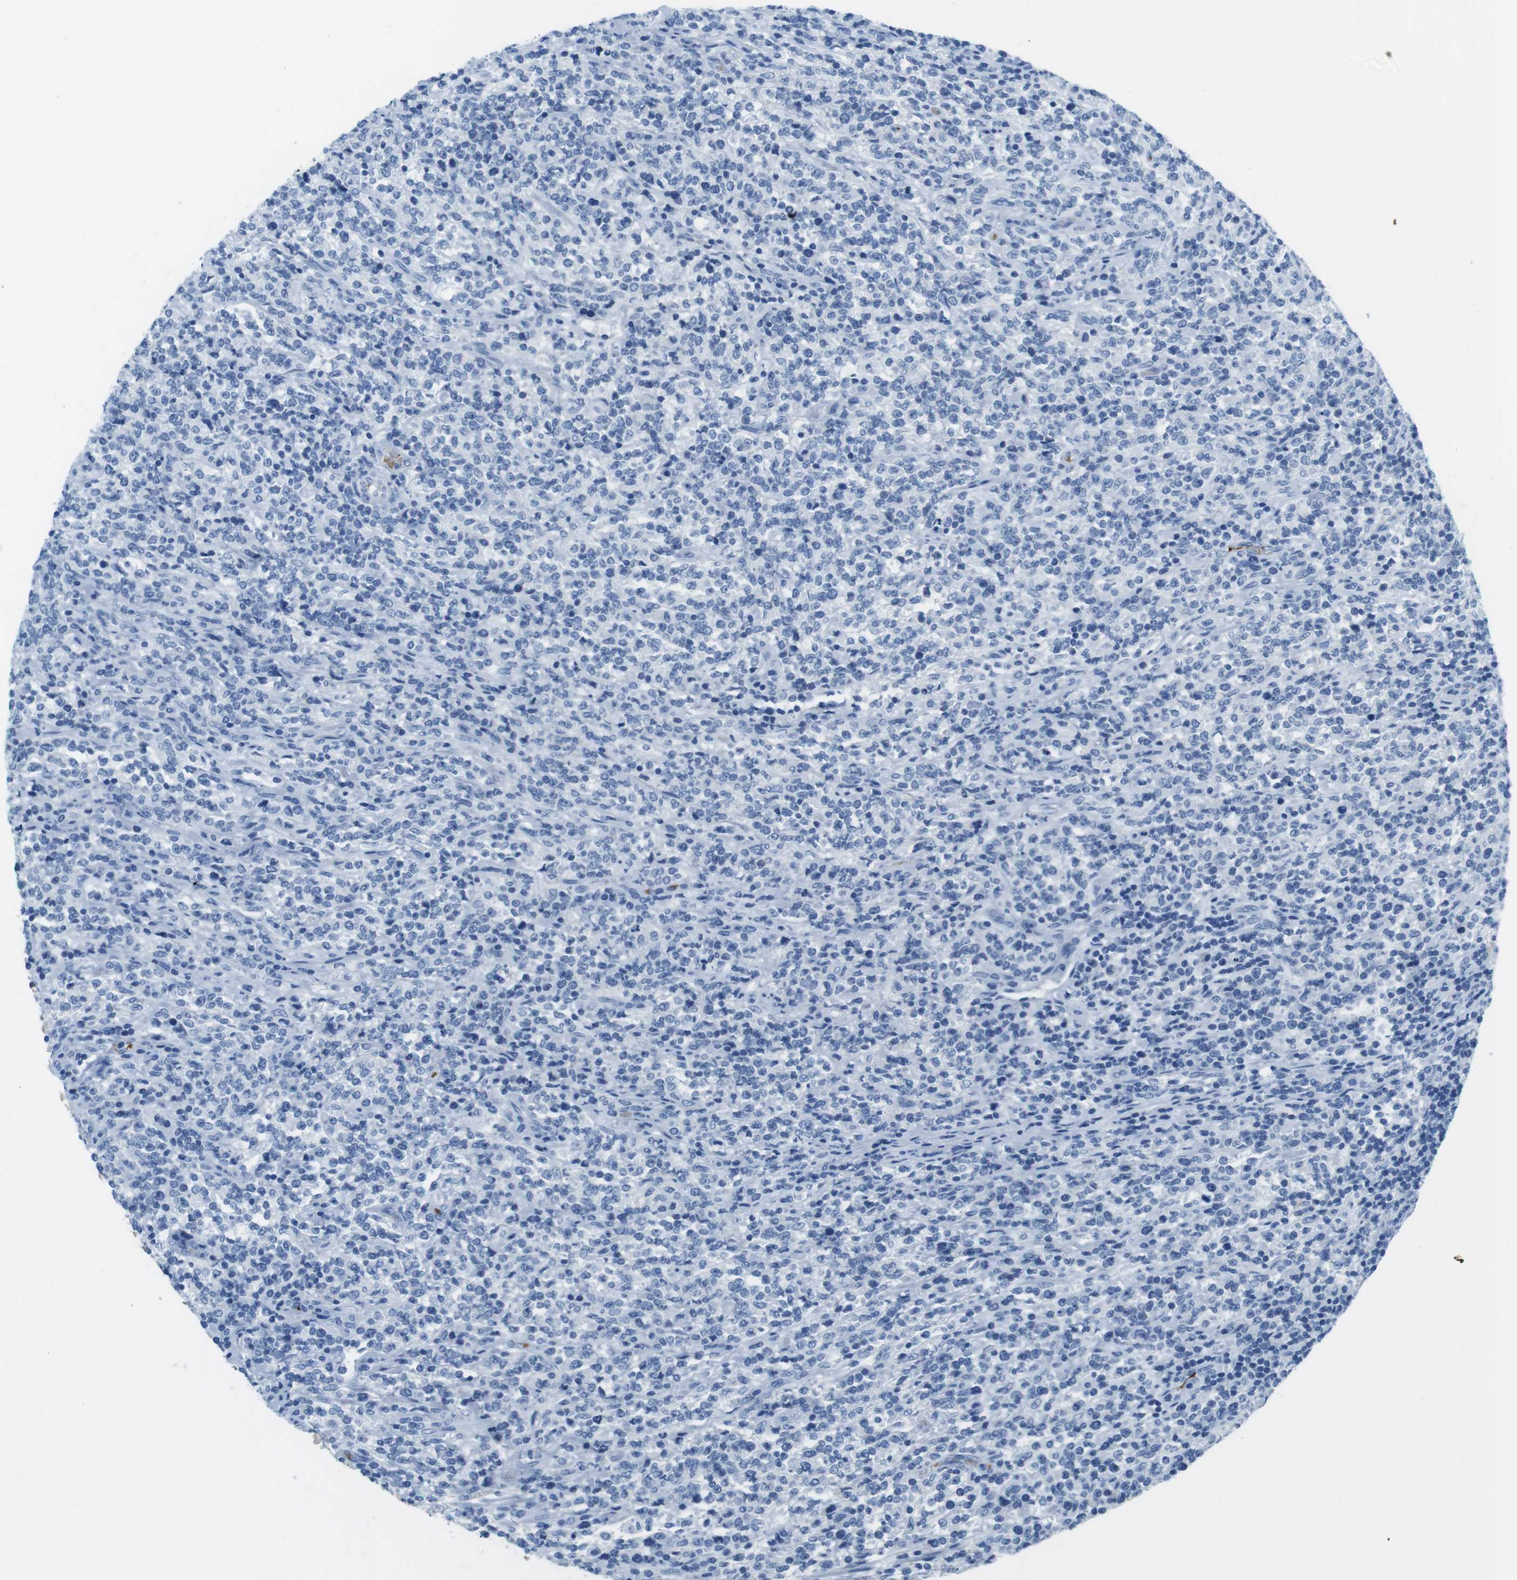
{"staining": {"intensity": "negative", "quantity": "none", "location": "none"}, "tissue": "lymphoma", "cell_type": "Tumor cells", "image_type": "cancer", "snomed": [{"axis": "morphology", "description": "Malignant lymphoma, non-Hodgkin's type, High grade"}, {"axis": "topography", "description": "Soft tissue"}], "caption": "Immunohistochemistry (IHC) micrograph of neoplastic tissue: high-grade malignant lymphoma, non-Hodgkin's type stained with DAB reveals no significant protein staining in tumor cells.", "gene": "TFAP2C", "patient": {"sex": "male", "age": 18}}